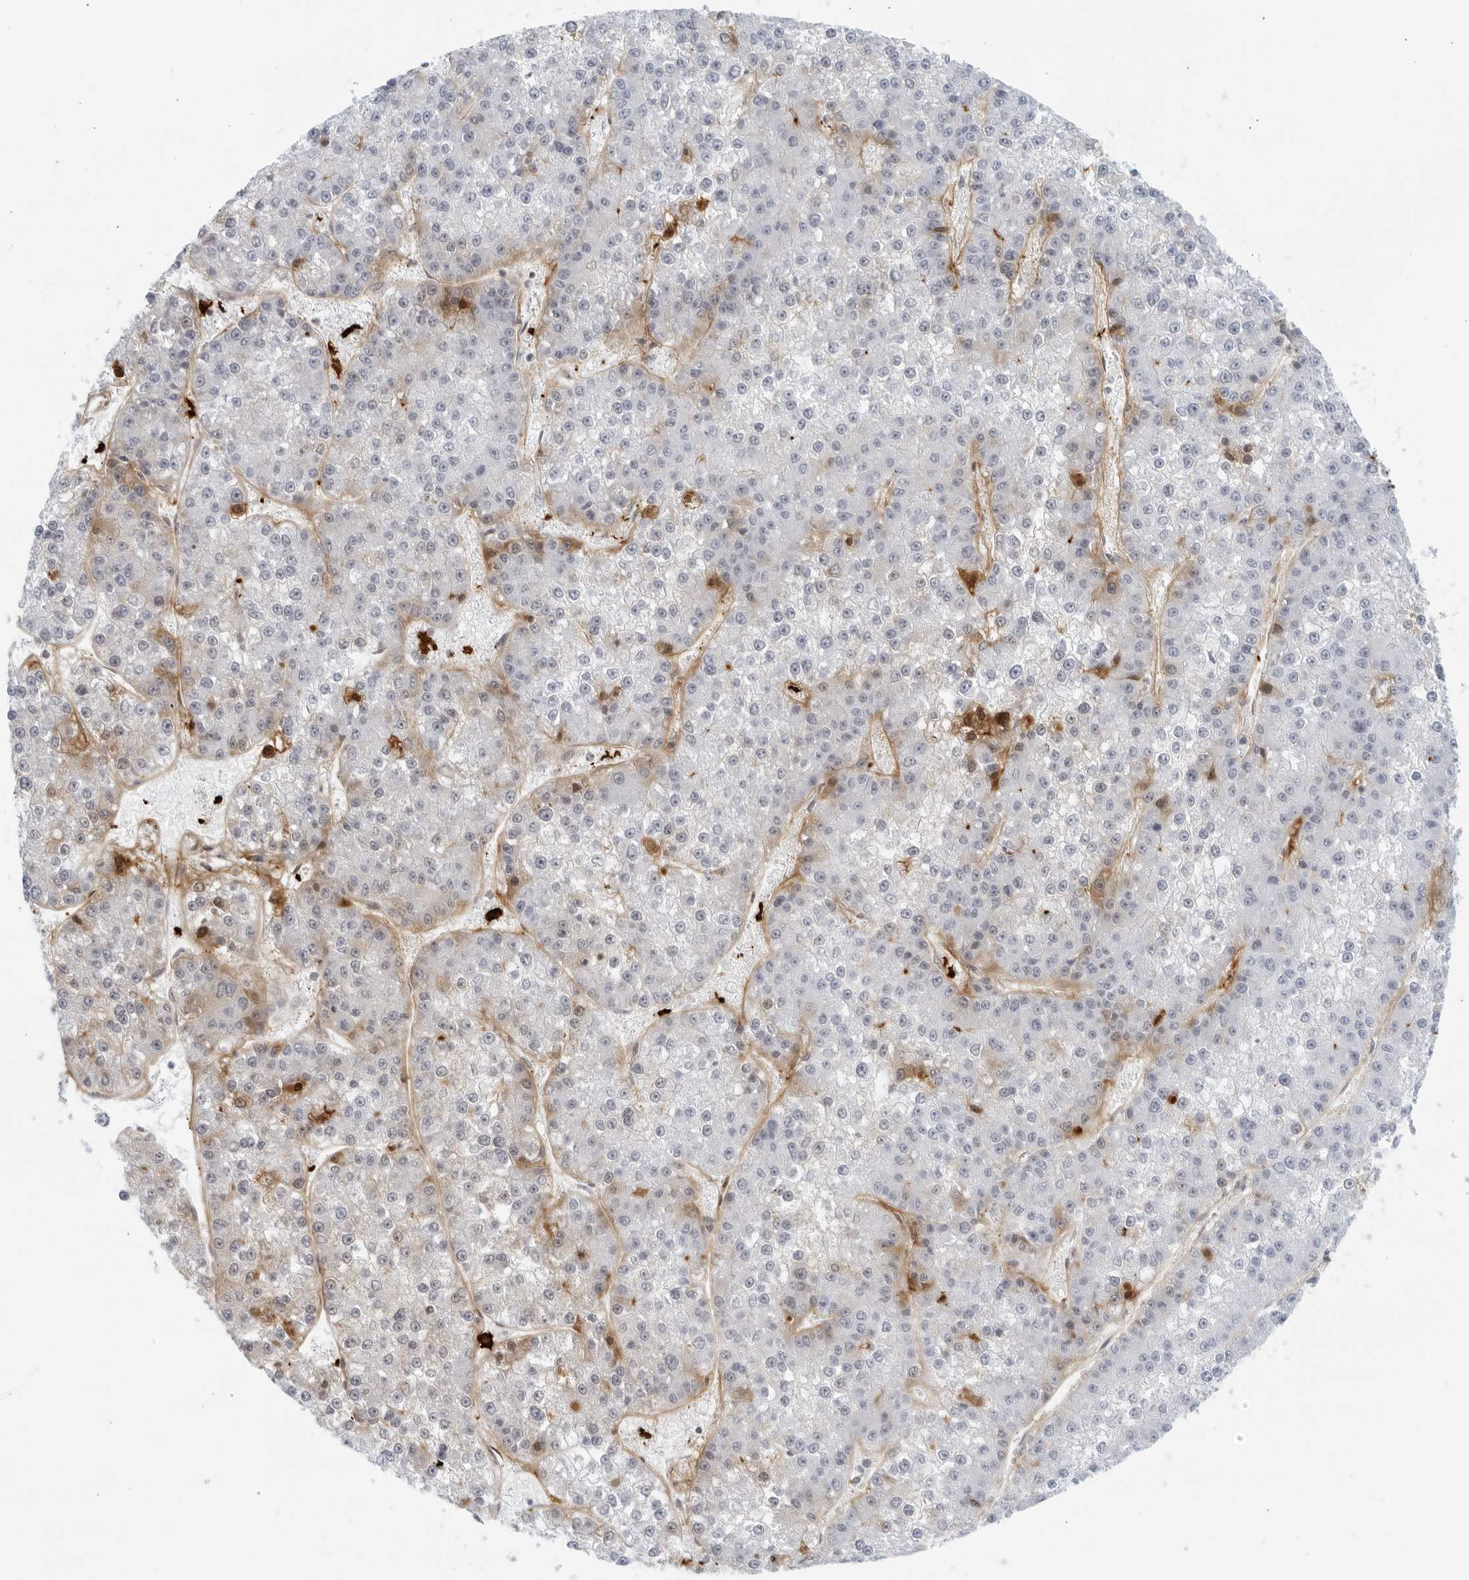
{"staining": {"intensity": "negative", "quantity": "none", "location": "none"}, "tissue": "liver cancer", "cell_type": "Tumor cells", "image_type": "cancer", "snomed": [{"axis": "morphology", "description": "Carcinoma, Hepatocellular, NOS"}, {"axis": "topography", "description": "Liver"}], "caption": "The photomicrograph demonstrates no significant staining in tumor cells of liver hepatocellular carcinoma.", "gene": "FGG", "patient": {"sex": "female", "age": 73}}